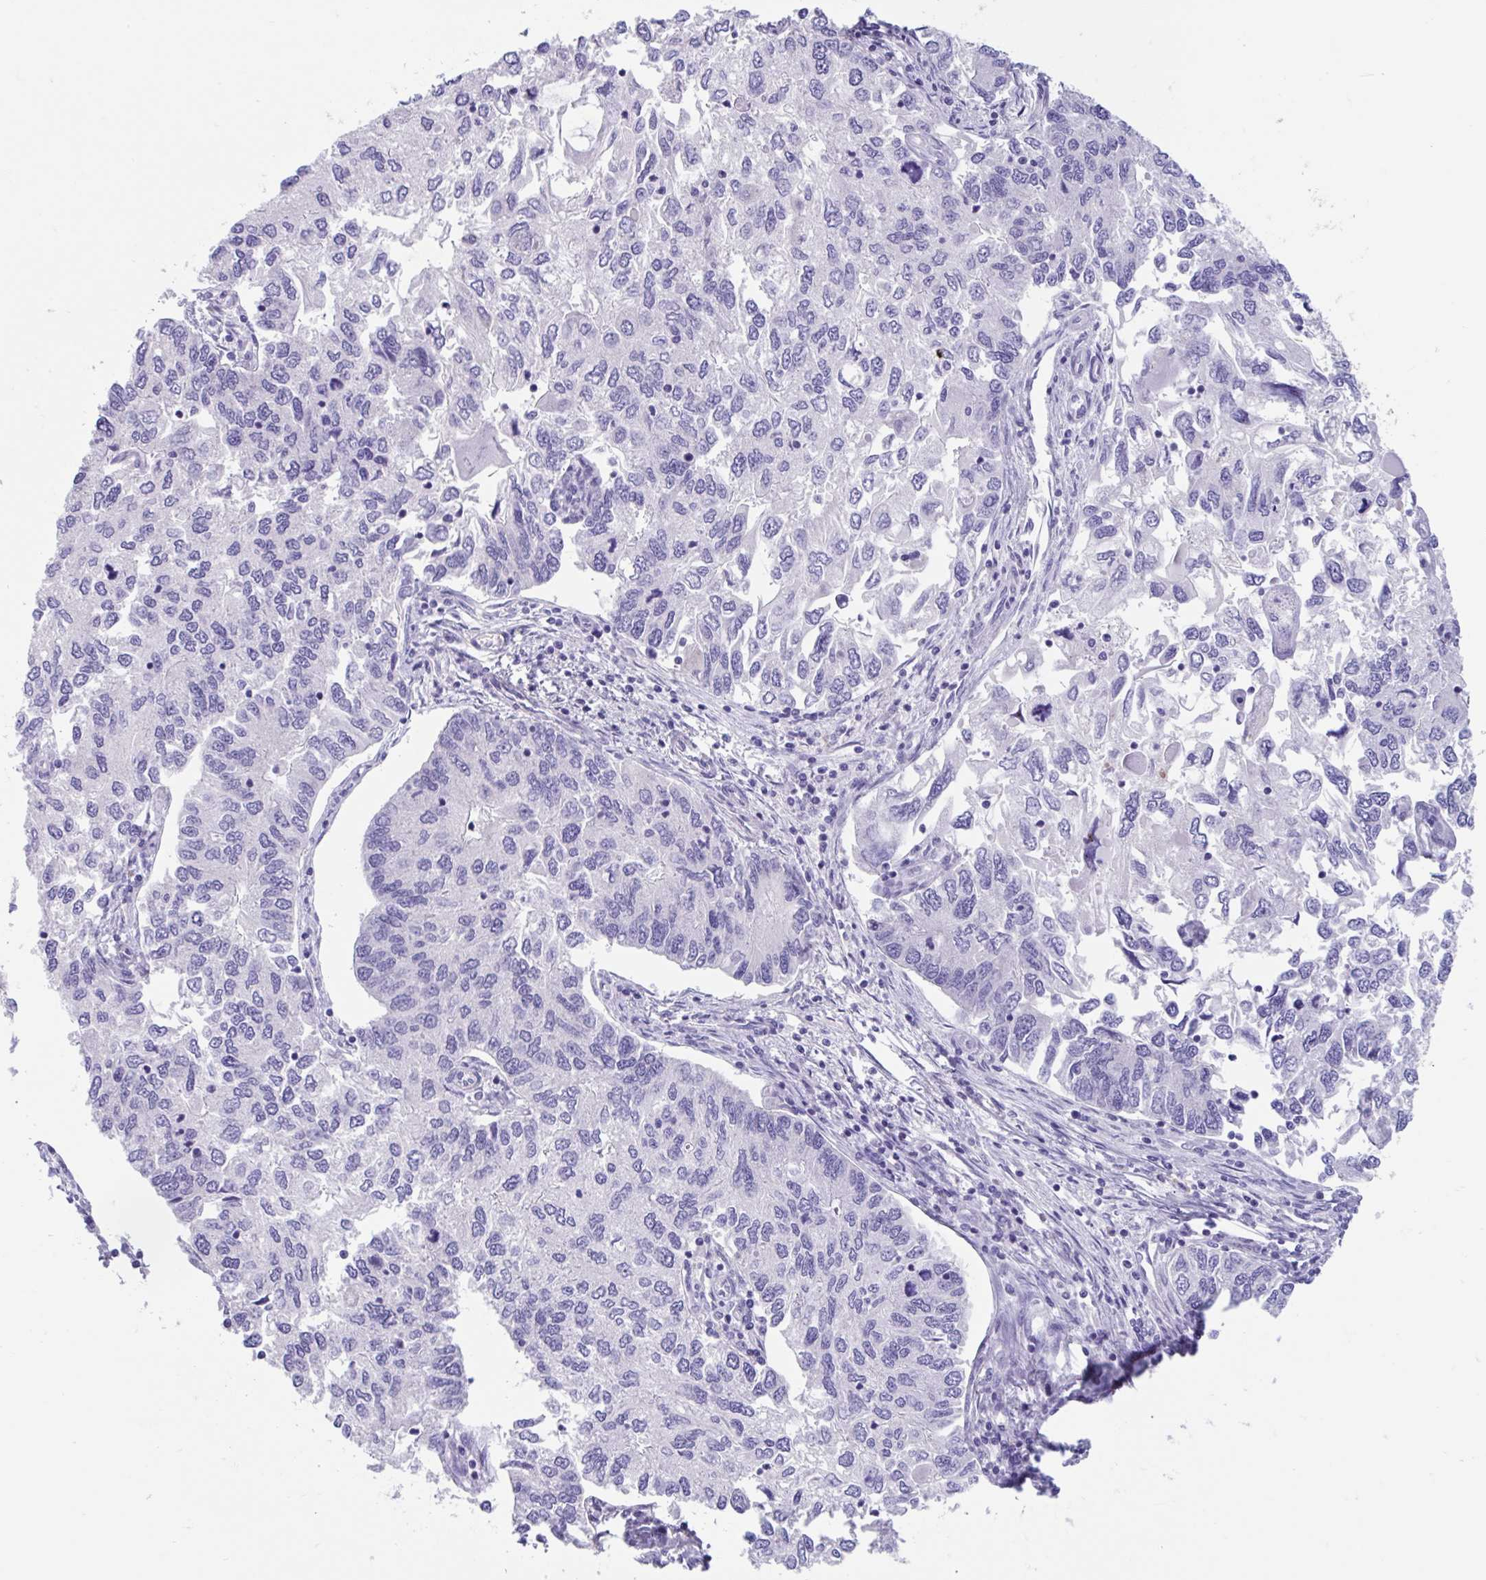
{"staining": {"intensity": "negative", "quantity": "none", "location": "none"}, "tissue": "endometrial cancer", "cell_type": "Tumor cells", "image_type": "cancer", "snomed": [{"axis": "morphology", "description": "Carcinoma, NOS"}, {"axis": "topography", "description": "Uterus"}], "caption": "High magnification brightfield microscopy of endometrial cancer stained with DAB (brown) and counterstained with hematoxylin (blue): tumor cells show no significant expression.", "gene": "GPR162", "patient": {"sex": "female", "age": 76}}